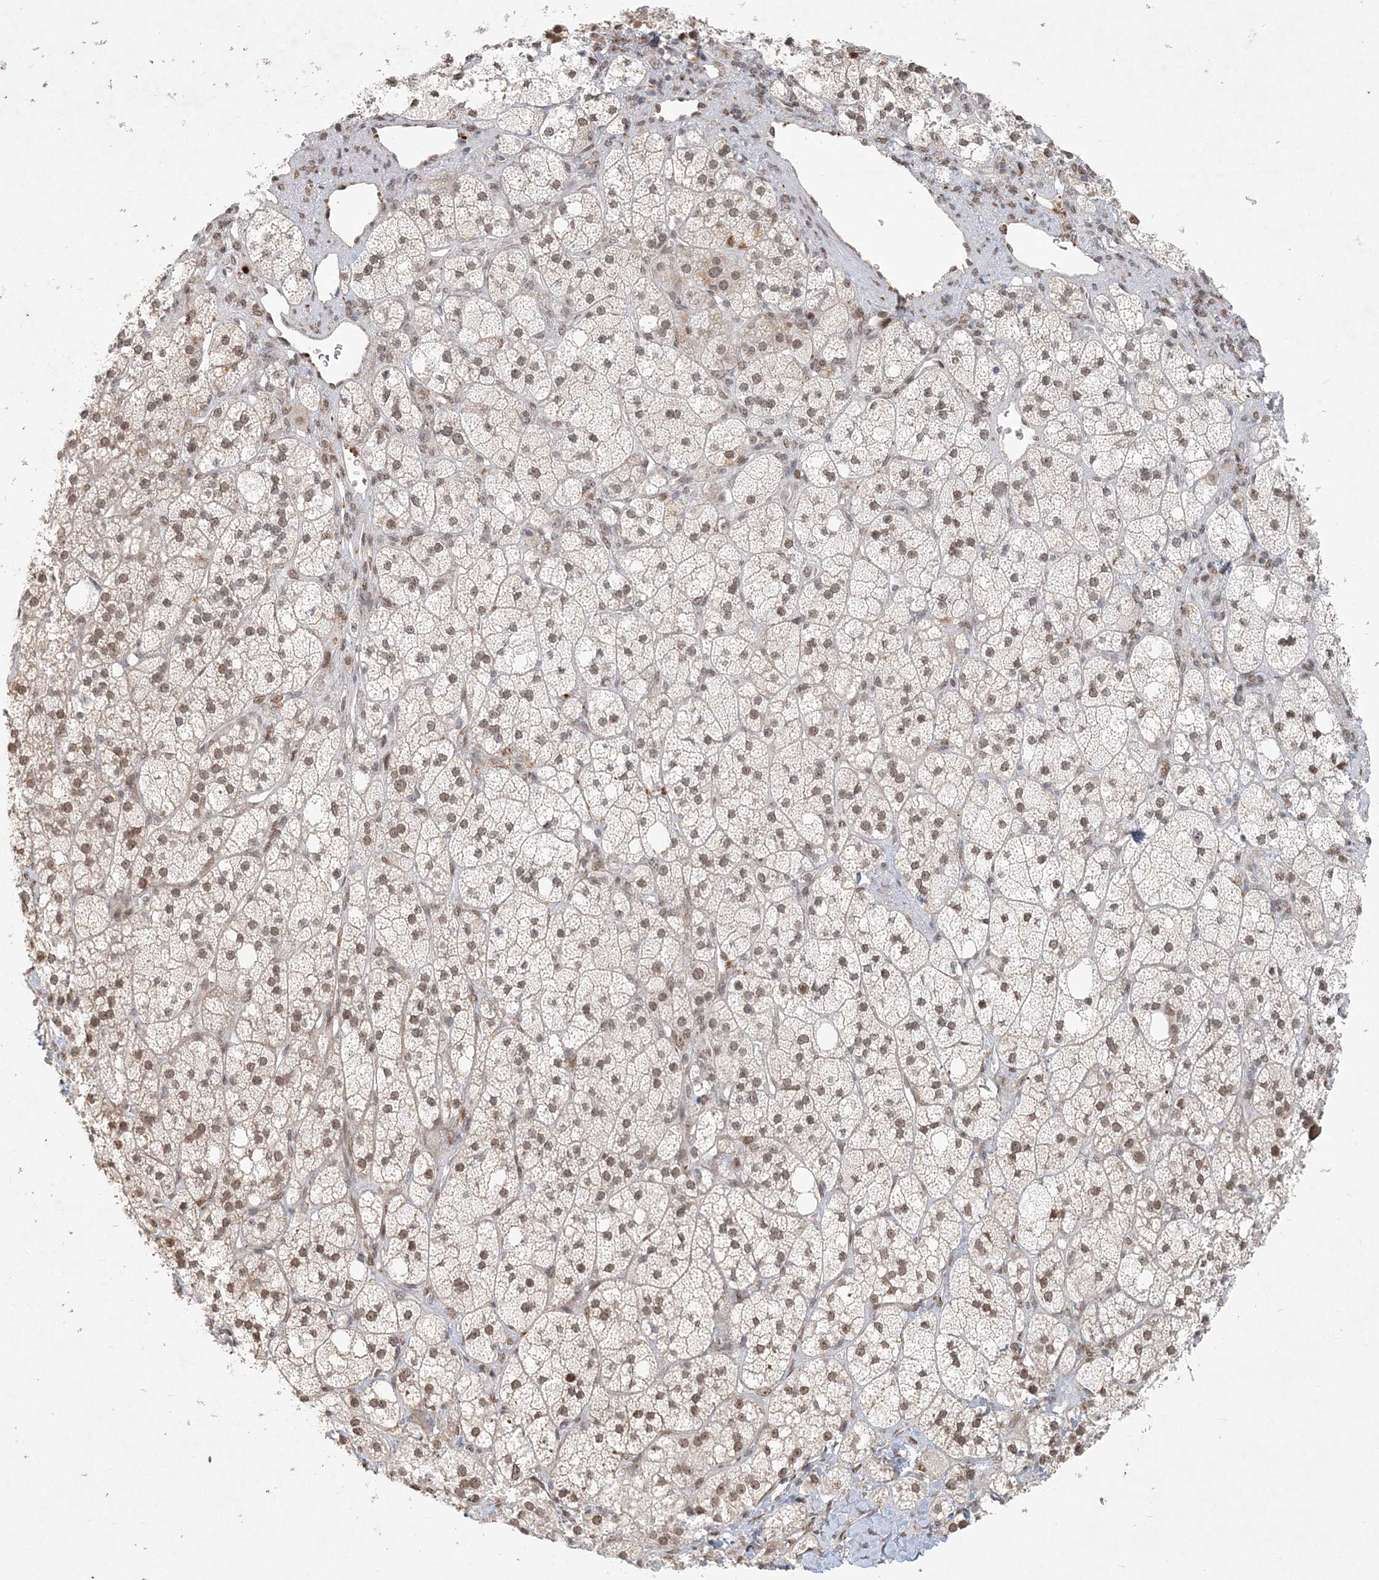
{"staining": {"intensity": "weak", "quantity": "25%-75%", "location": "nuclear"}, "tissue": "adrenal gland", "cell_type": "Glandular cells", "image_type": "normal", "snomed": [{"axis": "morphology", "description": "Normal tissue, NOS"}, {"axis": "topography", "description": "Adrenal gland"}], "caption": "This micrograph reveals benign adrenal gland stained with IHC to label a protein in brown. The nuclear of glandular cells show weak positivity for the protein. Nuclei are counter-stained blue.", "gene": "BAZ1B", "patient": {"sex": "male", "age": 61}}